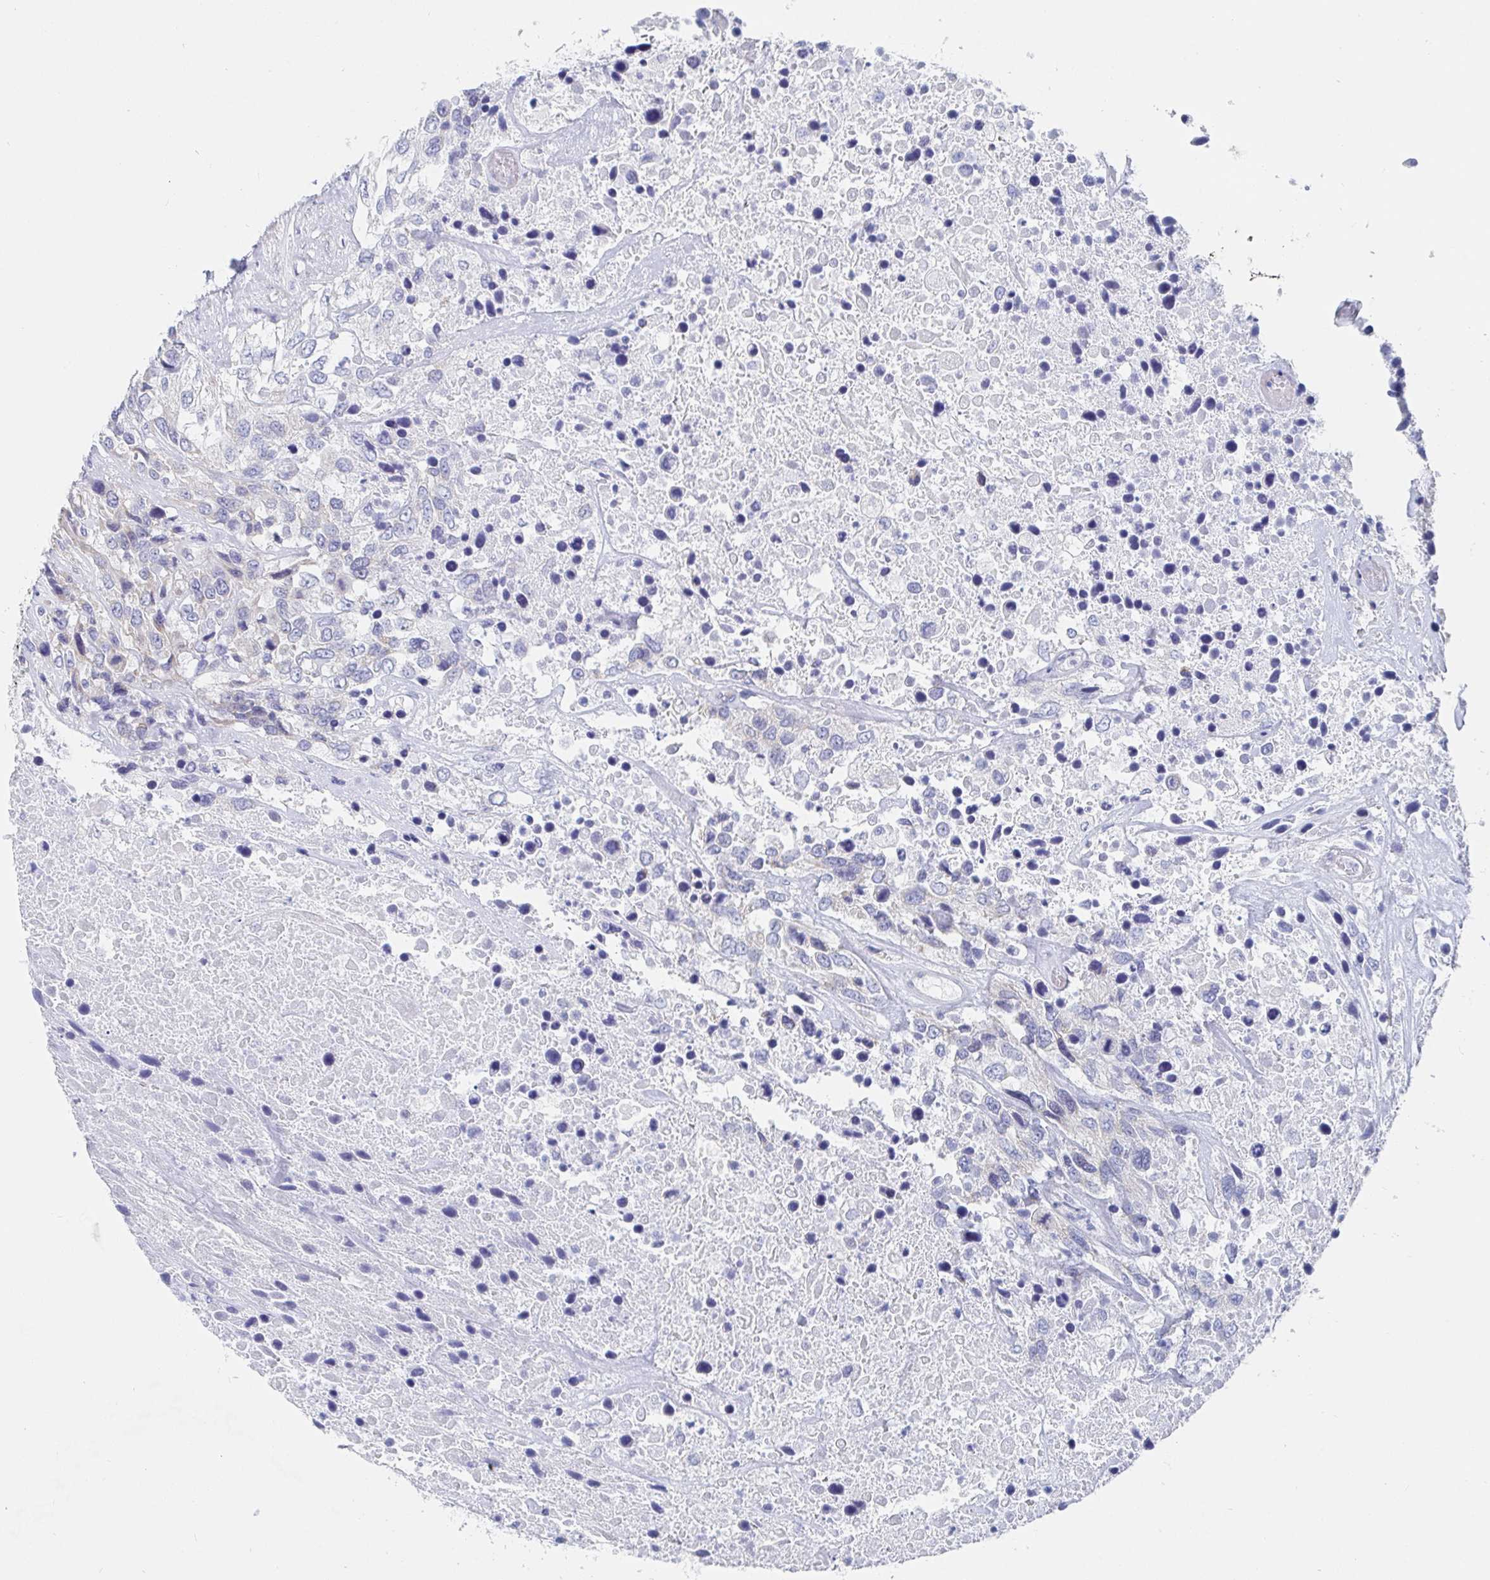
{"staining": {"intensity": "negative", "quantity": "none", "location": "none"}, "tissue": "urothelial cancer", "cell_type": "Tumor cells", "image_type": "cancer", "snomed": [{"axis": "morphology", "description": "Urothelial carcinoma, High grade"}, {"axis": "topography", "description": "Urinary bladder"}], "caption": "Immunohistochemistry image of human high-grade urothelial carcinoma stained for a protein (brown), which demonstrates no staining in tumor cells.", "gene": "PACSIN1", "patient": {"sex": "female", "age": 70}}